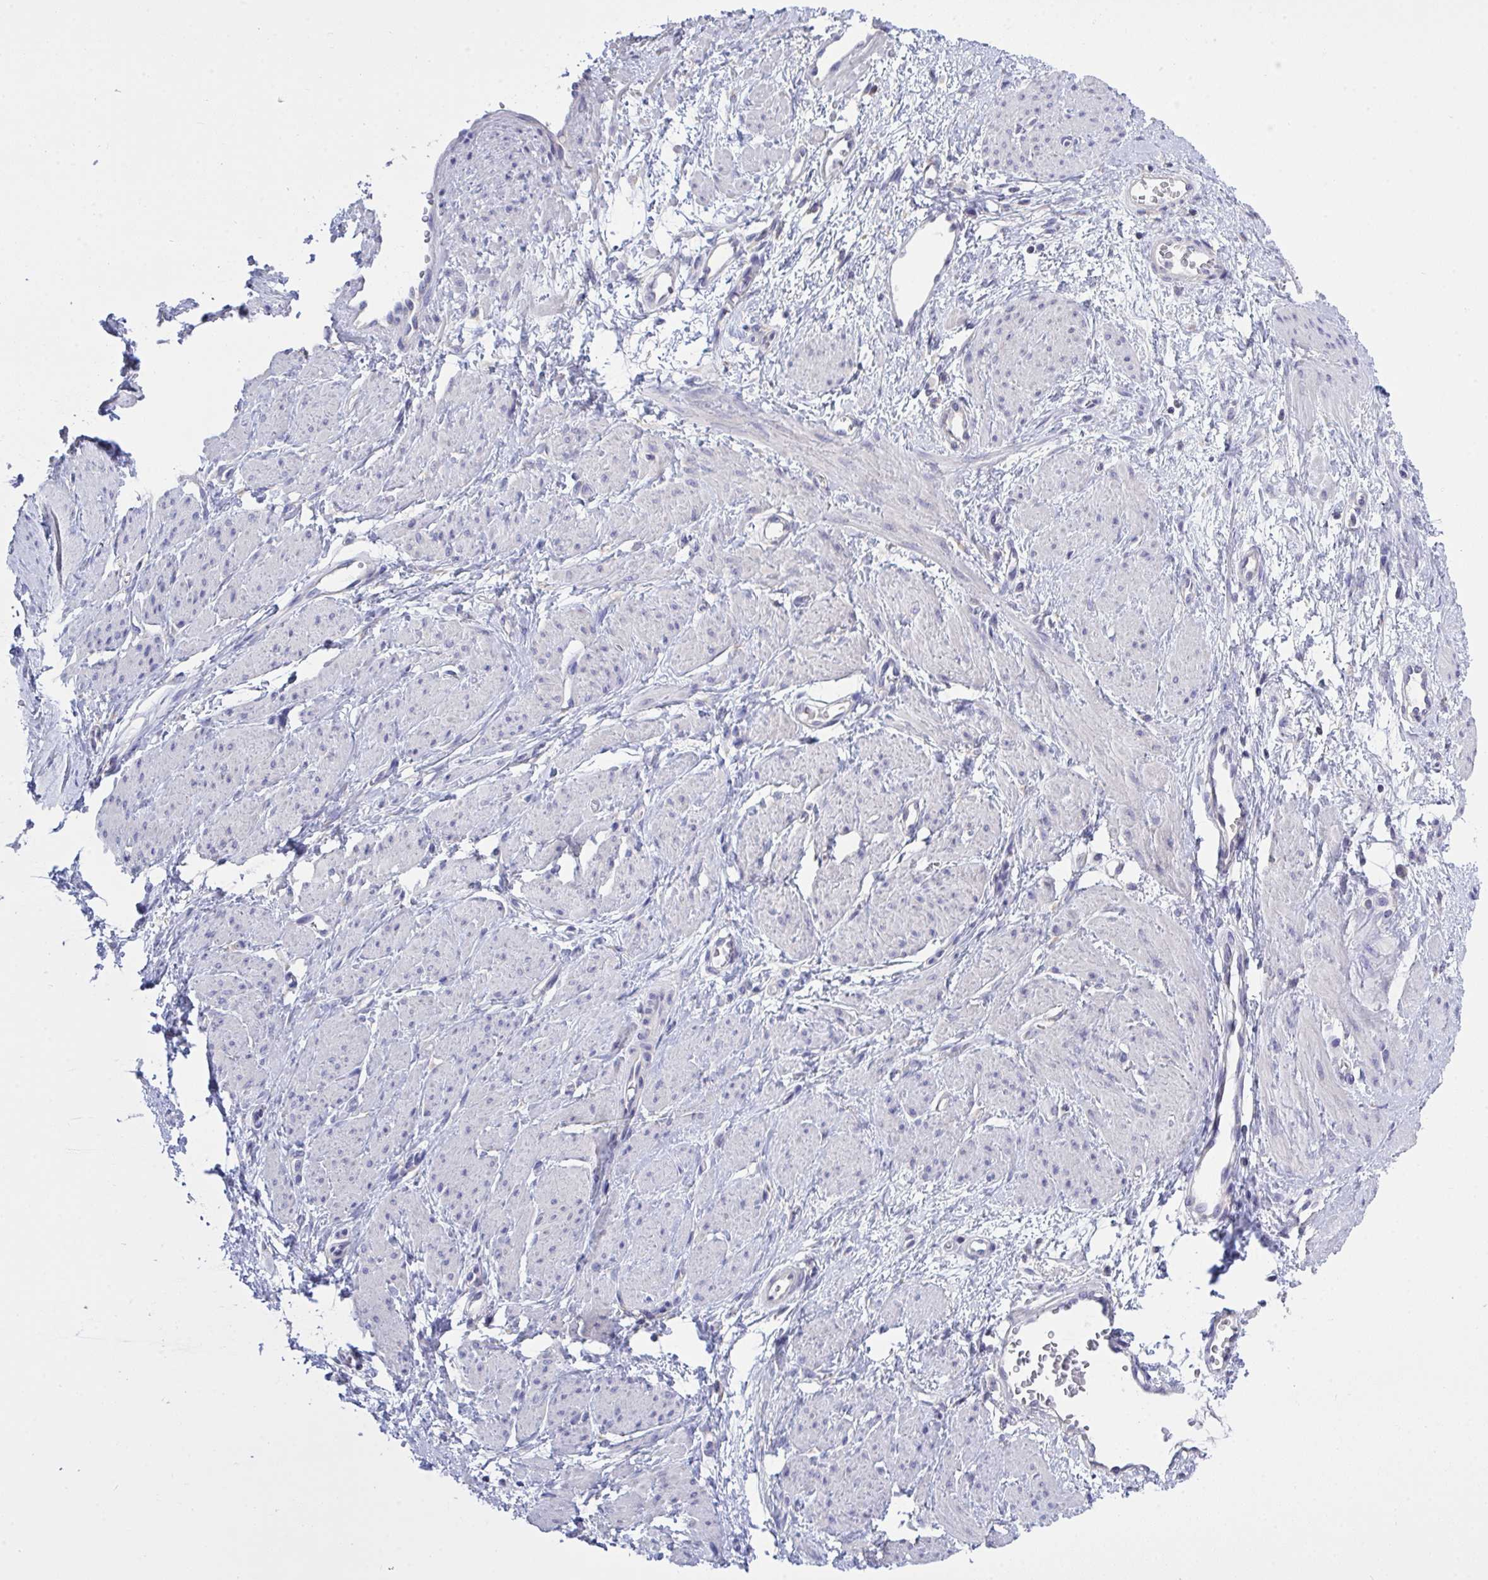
{"staining": {"intensity": "negative", "quantity": "none", "location": "none"}, "tissue": "smooth muscle", "cell_type": "Smooth muscle cells", "image_type": "normal", "snomed": [{"axis": "morphology", "description": "Normal tissue, NOS"}, {"axis": "topography", "description": "Smooth muscle"}, {"axis": "topography", "description": "Uterus"}], "caption": "The immunohistochemistry (IHC) micrograph has no significant expression in smooth muscle cells of smooth muscle. (DAB (3,3'-diaminobenzidine) IHC, high magnification).", "gene": "LRRC58", "patient": {"sex": "female", "age": 39}}